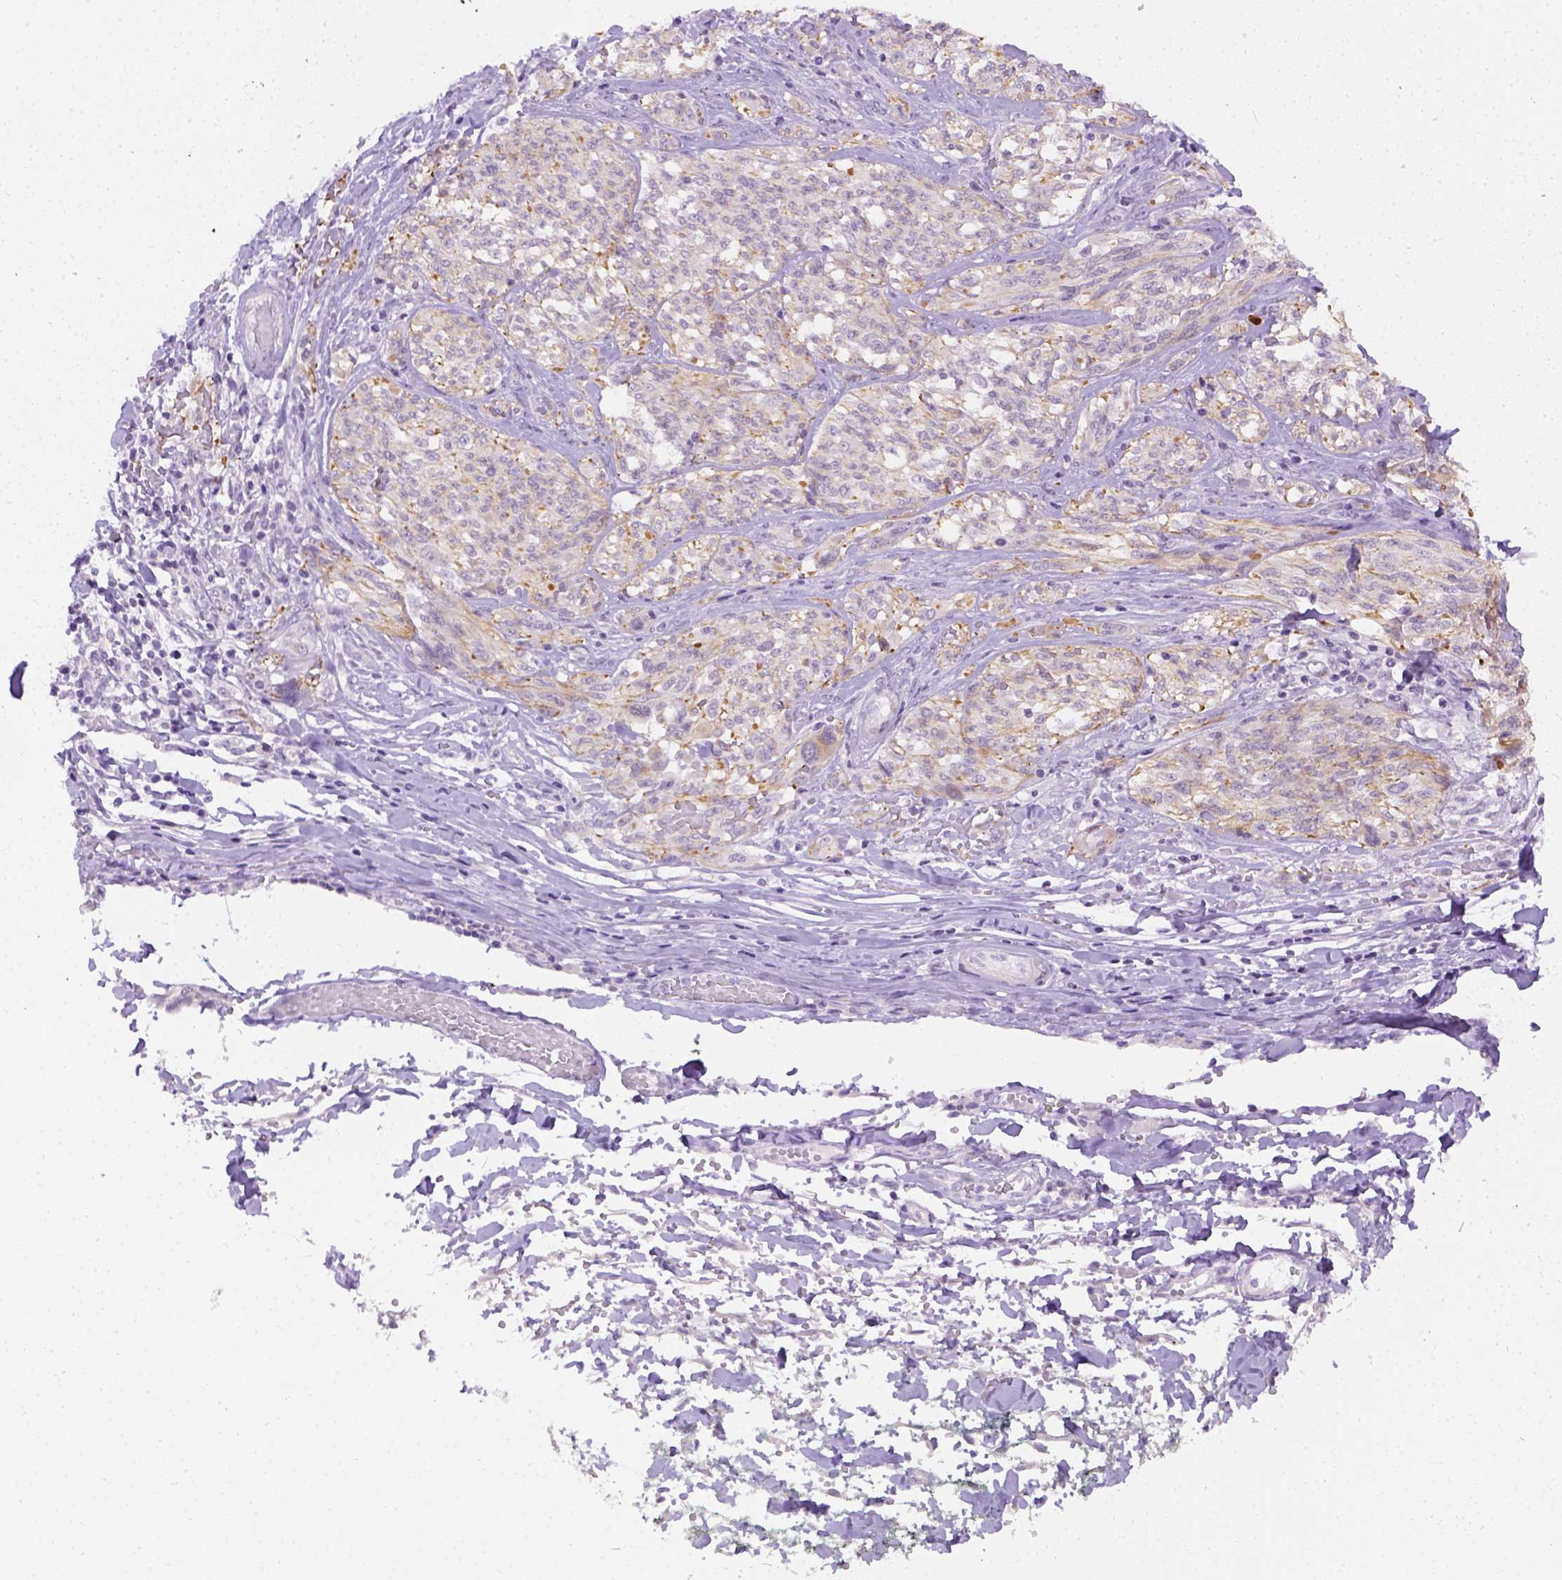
{"staining": {"intensity": "negative", "quantity": "none", "location": "none"}, "tissue": "melanoma", "cell_type": "Tumor cells", "image_type": "cancer", "snomed": [{"axis": "morphology", "description": "Malignant melanoma, NOS"}, {"axis": "topography", "description": "Skin"}], "caption": "Photomicrograph shows no protein expression in tumor cells of melanoma tissue.", "gene": "FAM184B", "patient": {"sex": "female", "age": 91}}